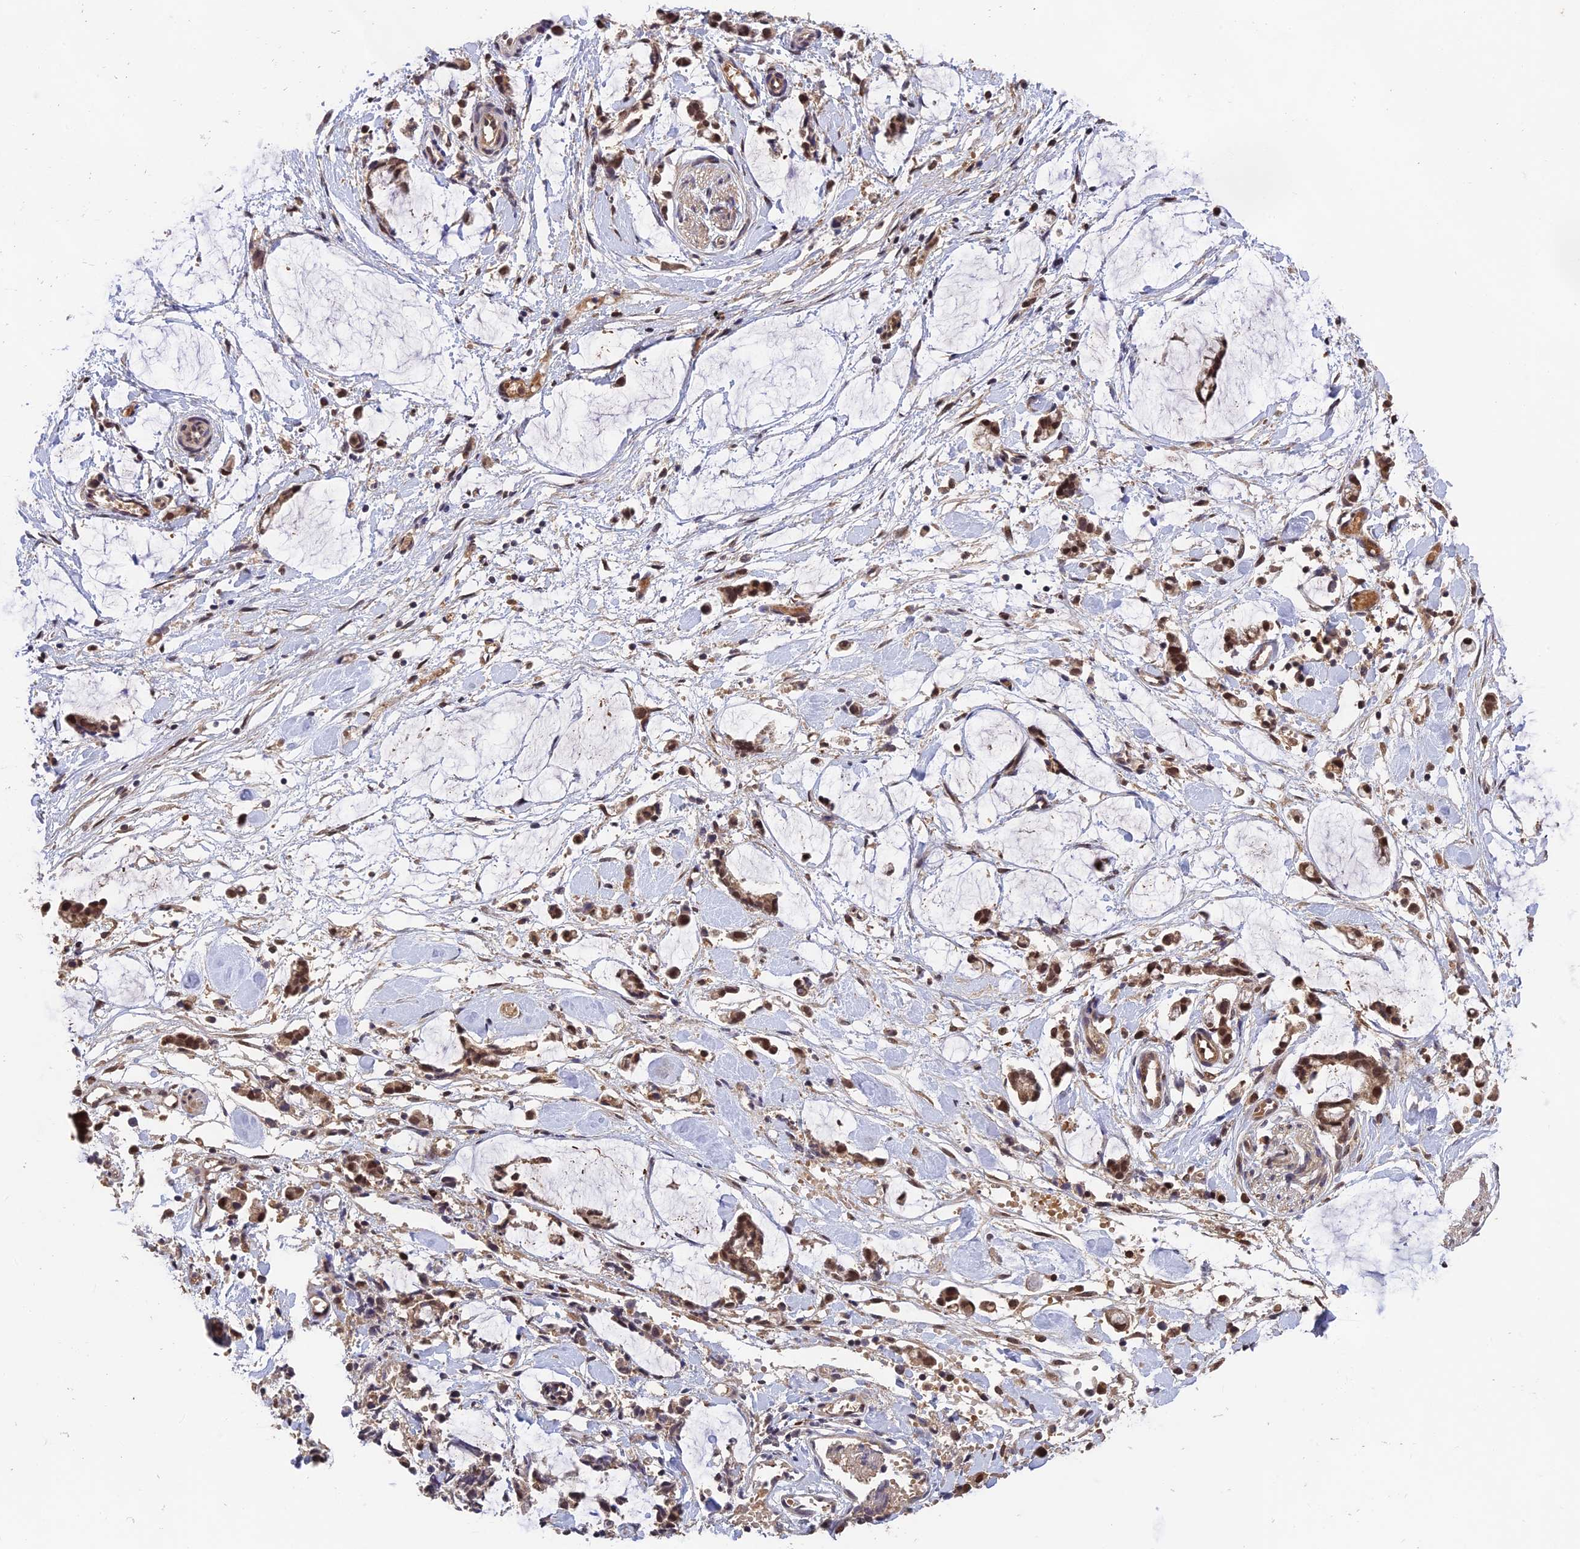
{"staining": {"intensity": "negative", "quantity": "none", "location": "none"}, "tissue": "adipose tissue", "cell_type": "Adipocytes", "image_type": "normal", "snomed": [{"axis": "morphology", "description": "Normal tissue, NOS"}, {"axis": "morphology", "description": "Adenocarcinoma, NOS"}, {"axis": "topography", "description": "Smooth muscle"}, {"axis": "topography", "description": "Colon"}], "caption": "IHC micrograph of benign adipose tissue: adipose tissue stained with DAB demonstrates no significant protein staining in adipocytes. (Brightfield microscopy of DAB (3,3'-diaminobenzidine) IHC at high magnification).", "gene": "OSBPL1A", "patient": {"sex": "male", "age": 14}}